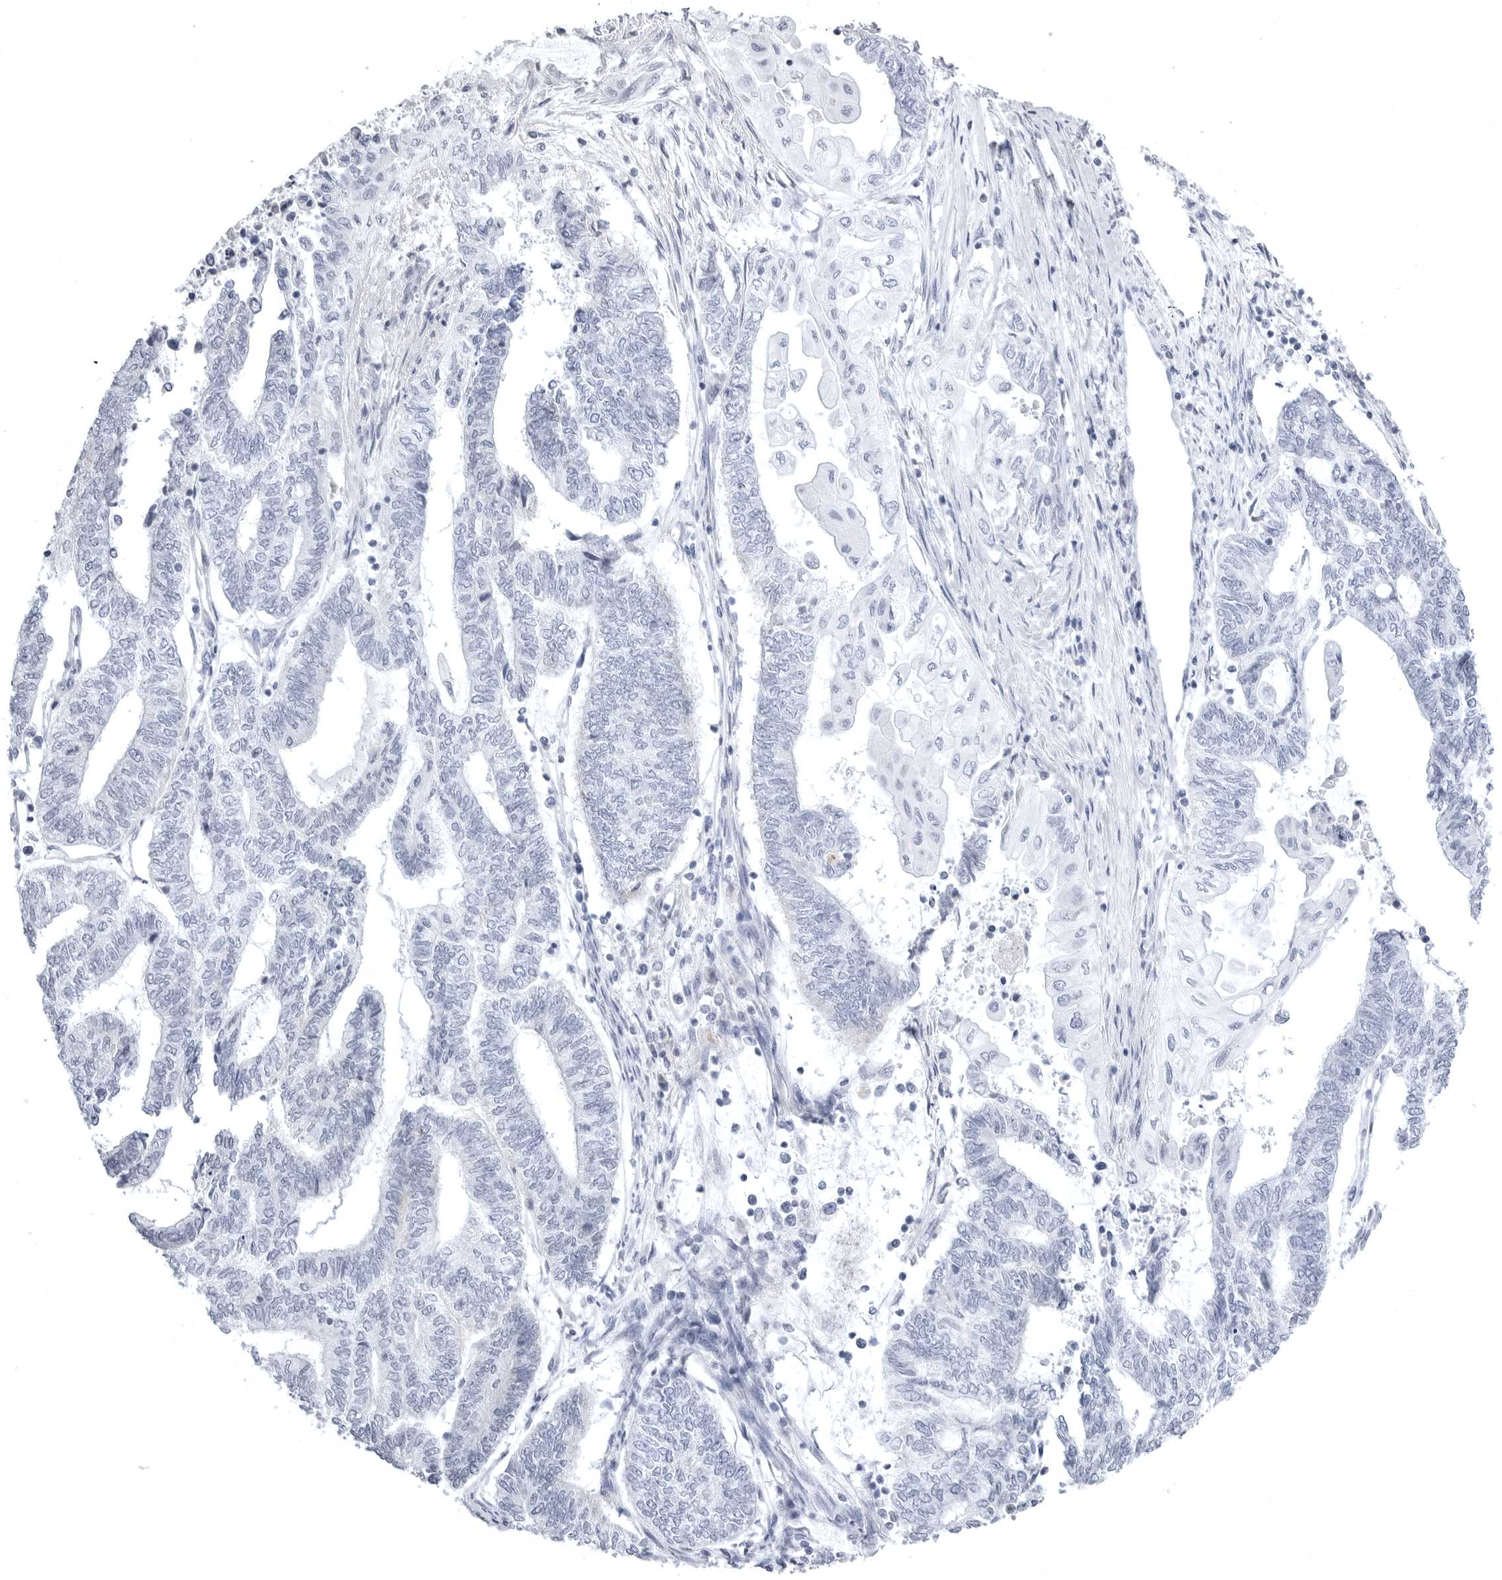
{"staining": {"intensity": "negative", "quantity": "none", "location": "none"}, "tissue": "endometrial cancer", "cell_type": "Tumor cells", "image_type": "cancer", "snomed": [{"axis": "morphology", "description": "Adenocarcinoma, NOS"}, {"axis": "topography", "description": "Uterus"}, {"axis": "topography", "description": "Endometrium"}], "caption": "A micrograph of endometrial cancer stained for a protein reveals no brown staining in tumor cells.", "gene": "TUFM", "patient": {"sex": "female", "age": 70}}